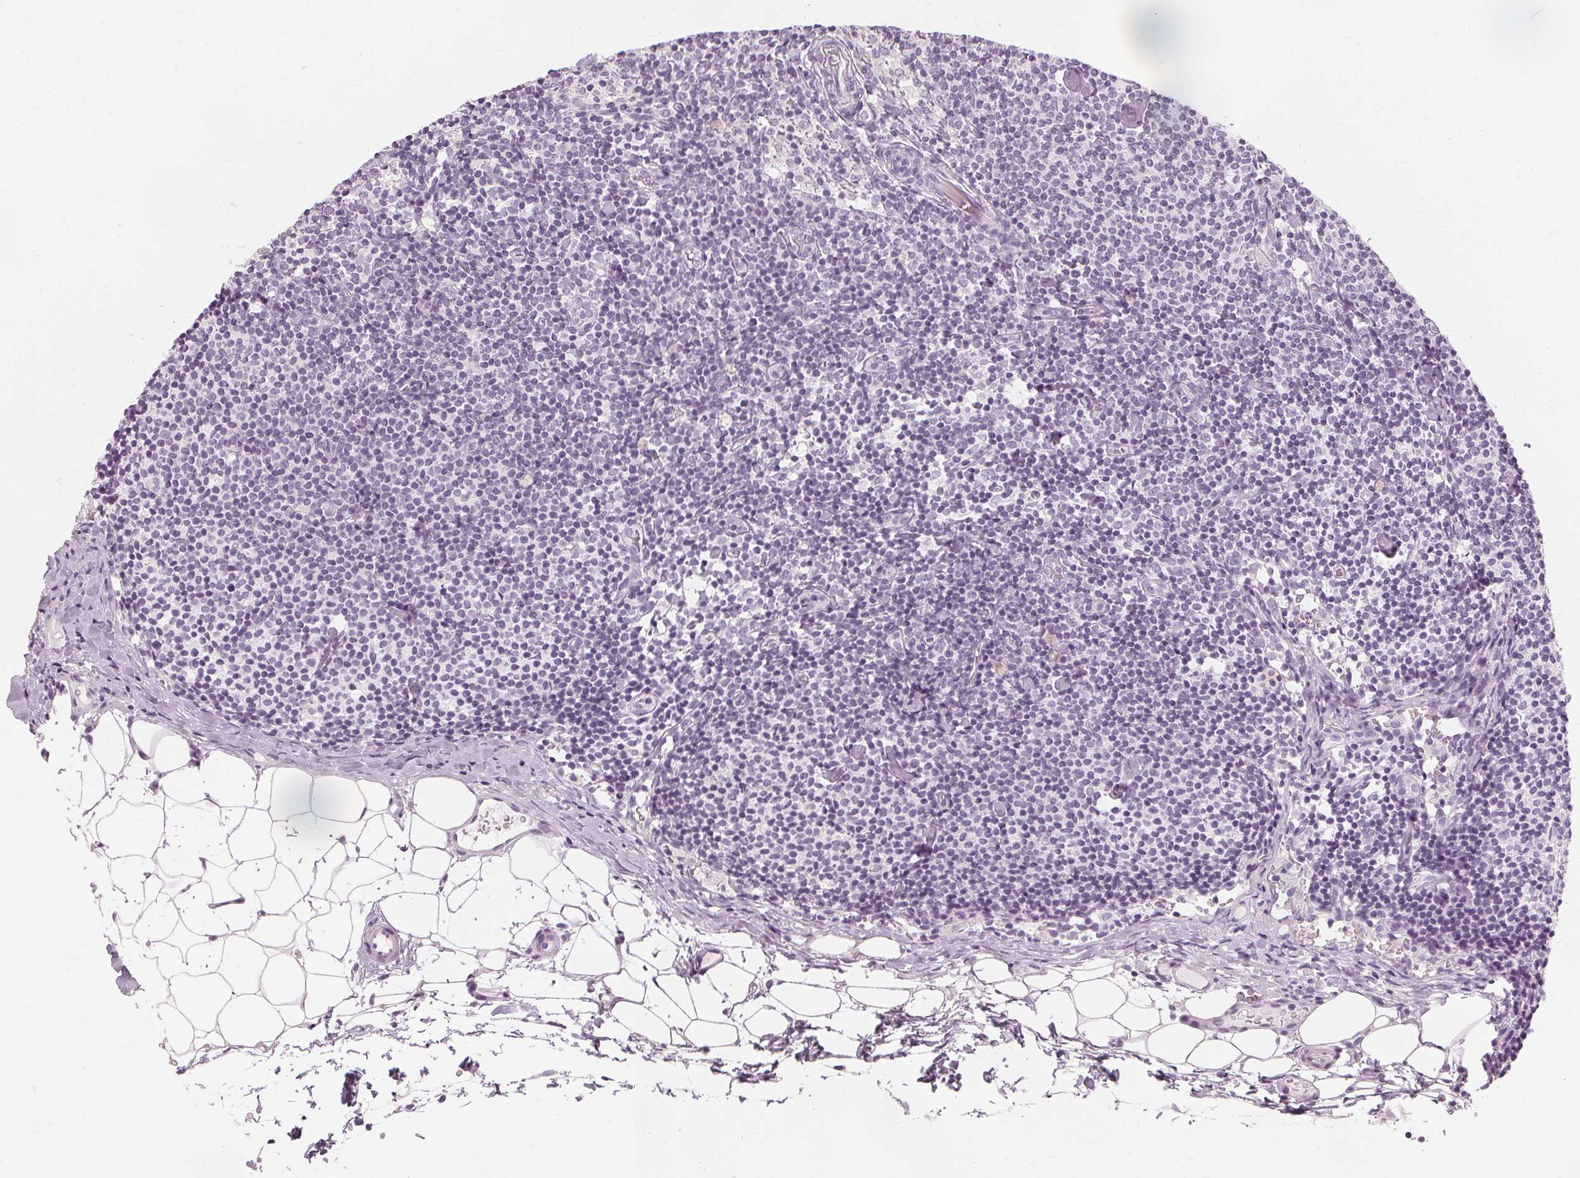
{"staining": {"intensity": "negative", "quantity": "none", "location": "none"}, "tissue": "lymph node", "cell_type": "Germinal center cells", "image_type": "normal", "snomed": [{"axis": "morphology", "description": "Normal tissue, NOS"}, {"axis": "topography", "description": "Lymph node"}], "caption": "Germinal center cells show no significant protein staining in normal lymph node.", "gene": "MUC12", "patient": {"sex": "female", "age": 41}}